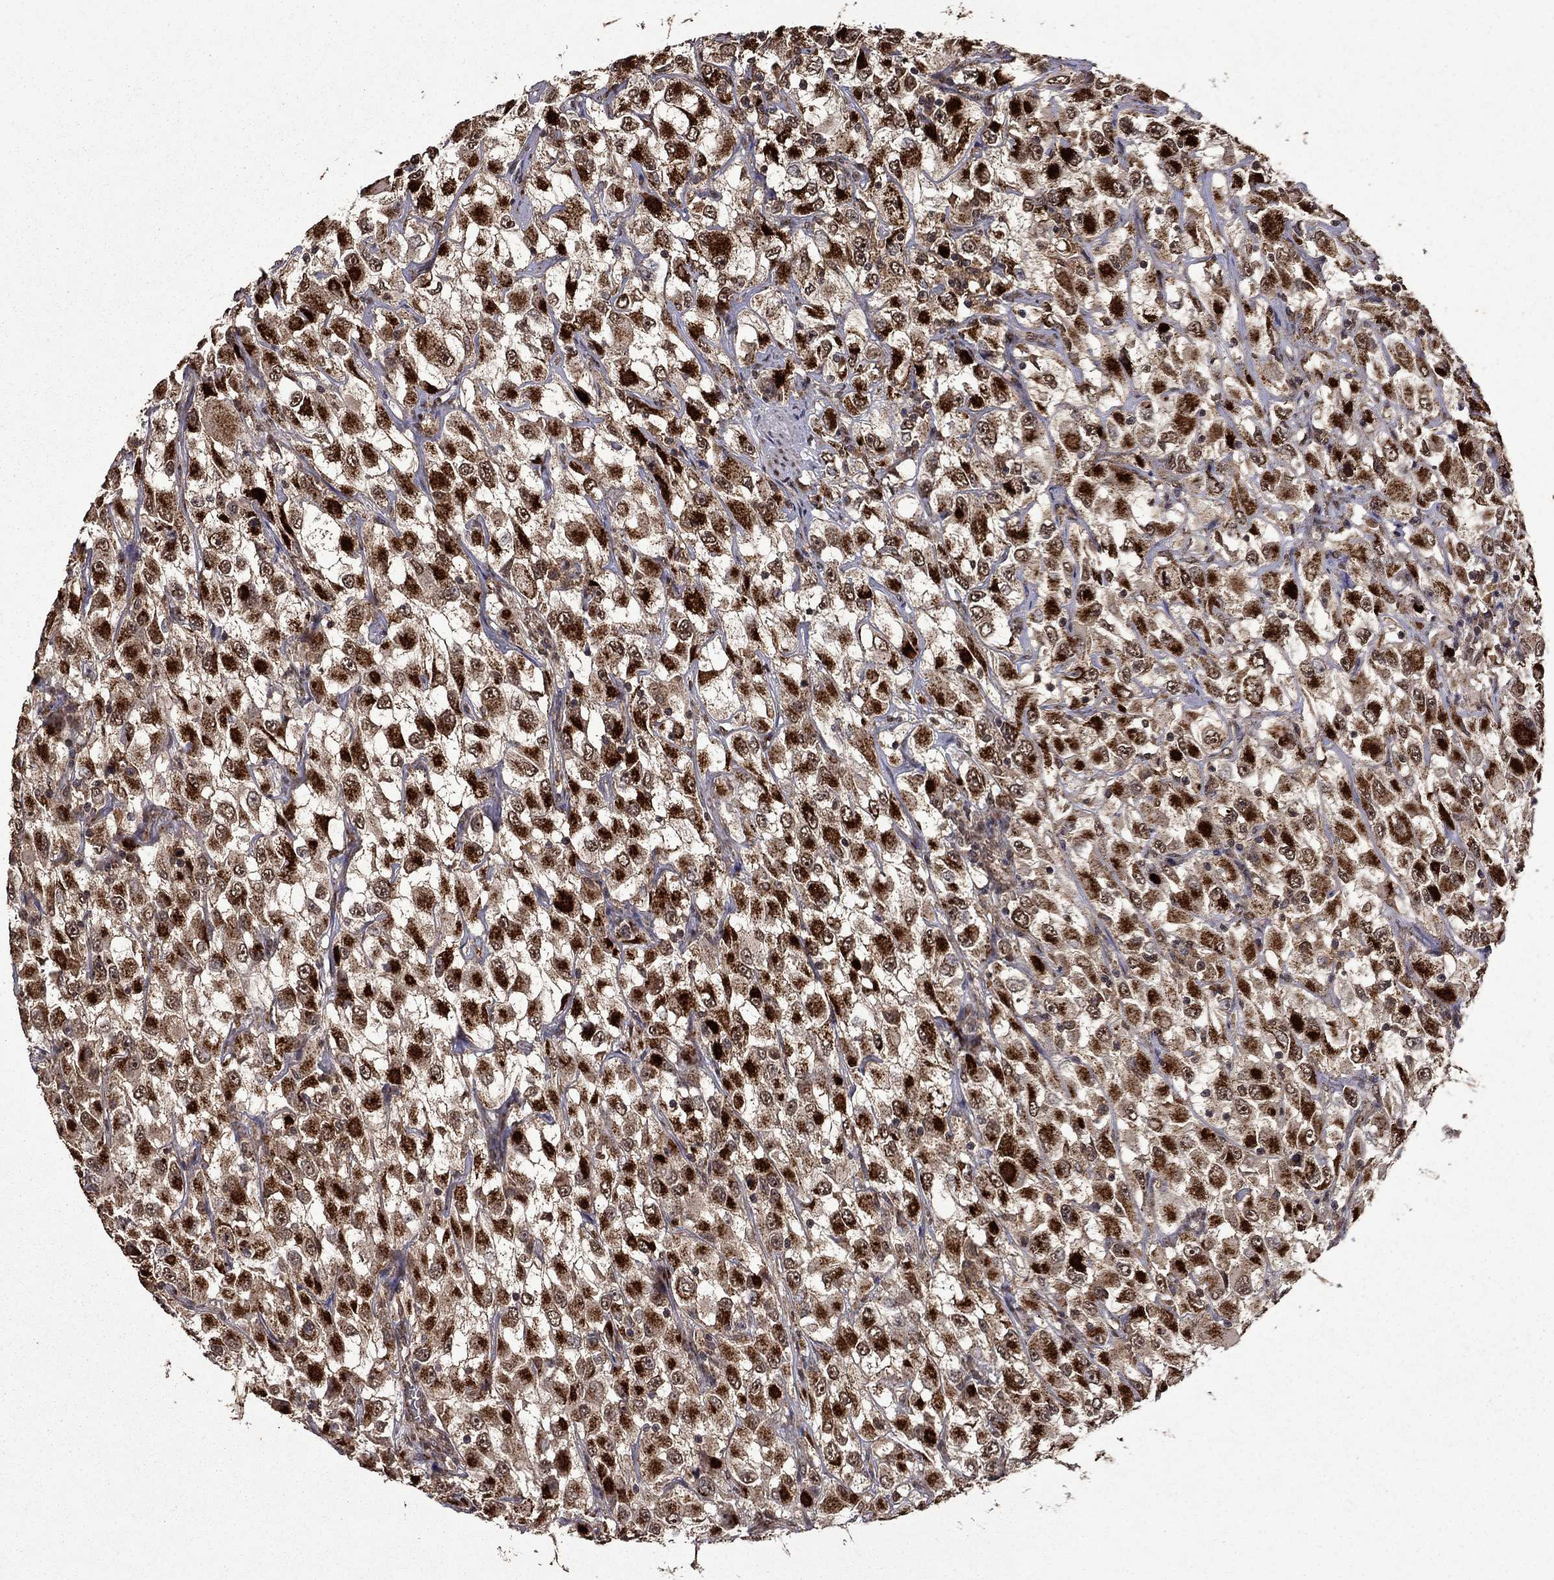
{"staining": {"intensity": "strong", "quantity": ">75%", "location": "cytoplasmic/membranous"}, "tissue": "renal cancer", "cell_type": "Tumor cells", "image_type": "cancer", "snomed": [{"axis": "morphology", "description": "Adenocarcinoma, NOS"}, {"axis": "topography", "description": "Kidney"}], "caption": "The image shows staining of adenocarcinoma (renal), revealing strong cytoplasmic/membranous protein positivity (brown color) within tumor cells.", "gene": "ITM2B", "patient": {"sex": "female", "age": 52}}